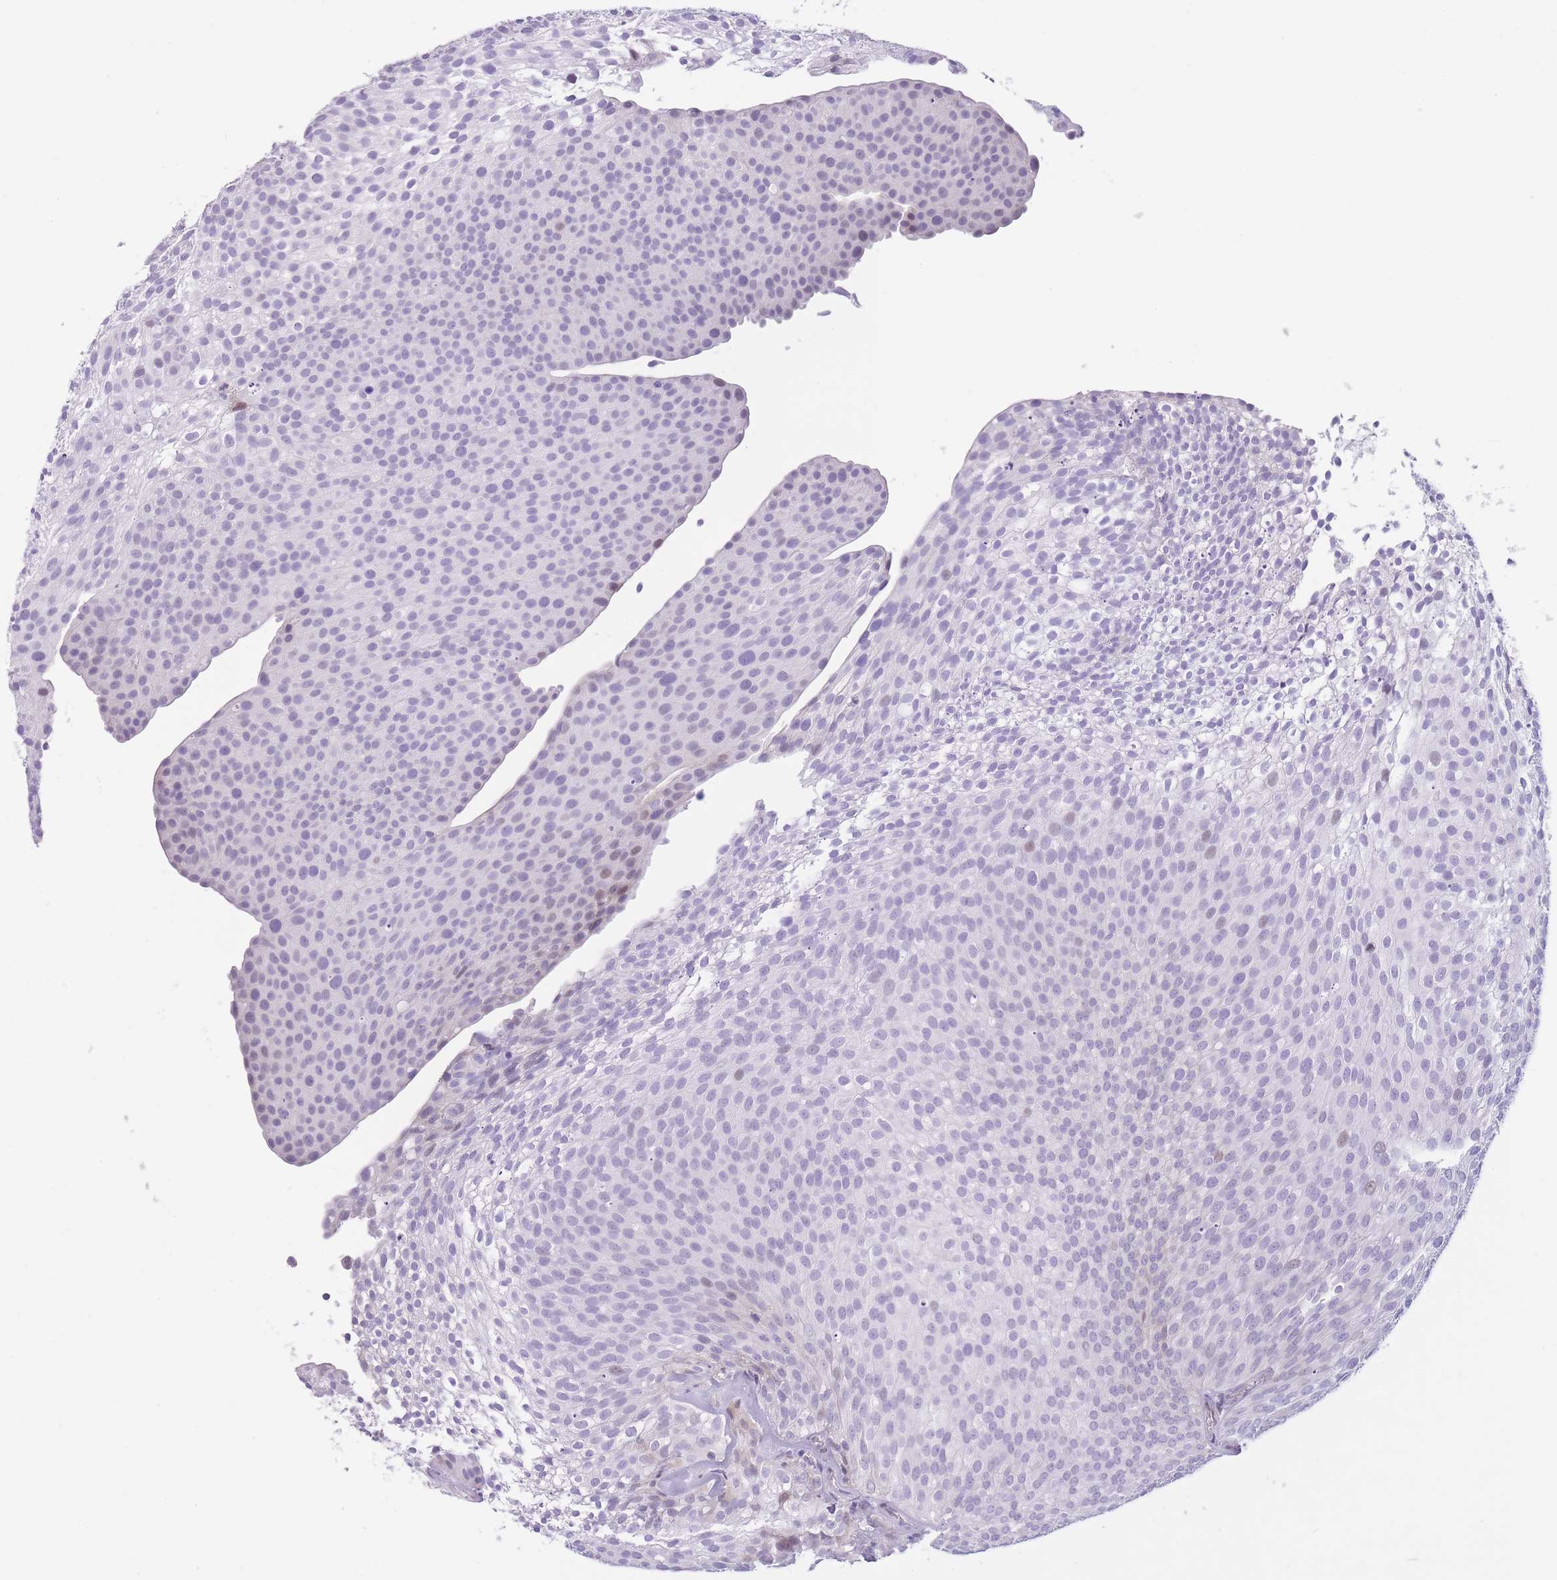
{"staining": {"intensity": "negative", "quantity": "none", "location": "none"}, "tissue": "urothelial cancer", "cell_type": "Tumor cells", "image_type": "cancer", "snomed": [{"axis": "morphology", "description": "Urothelial carcinoma, Low grade"}, {"axis": "topography", "description": "Urinary bladder"}], "caption": "Immunohistochemistry of urothelial cancer reveals no staining in tumor cells.", "gene": "WDR70", "patient": {"sex": "male", "age": 91}}